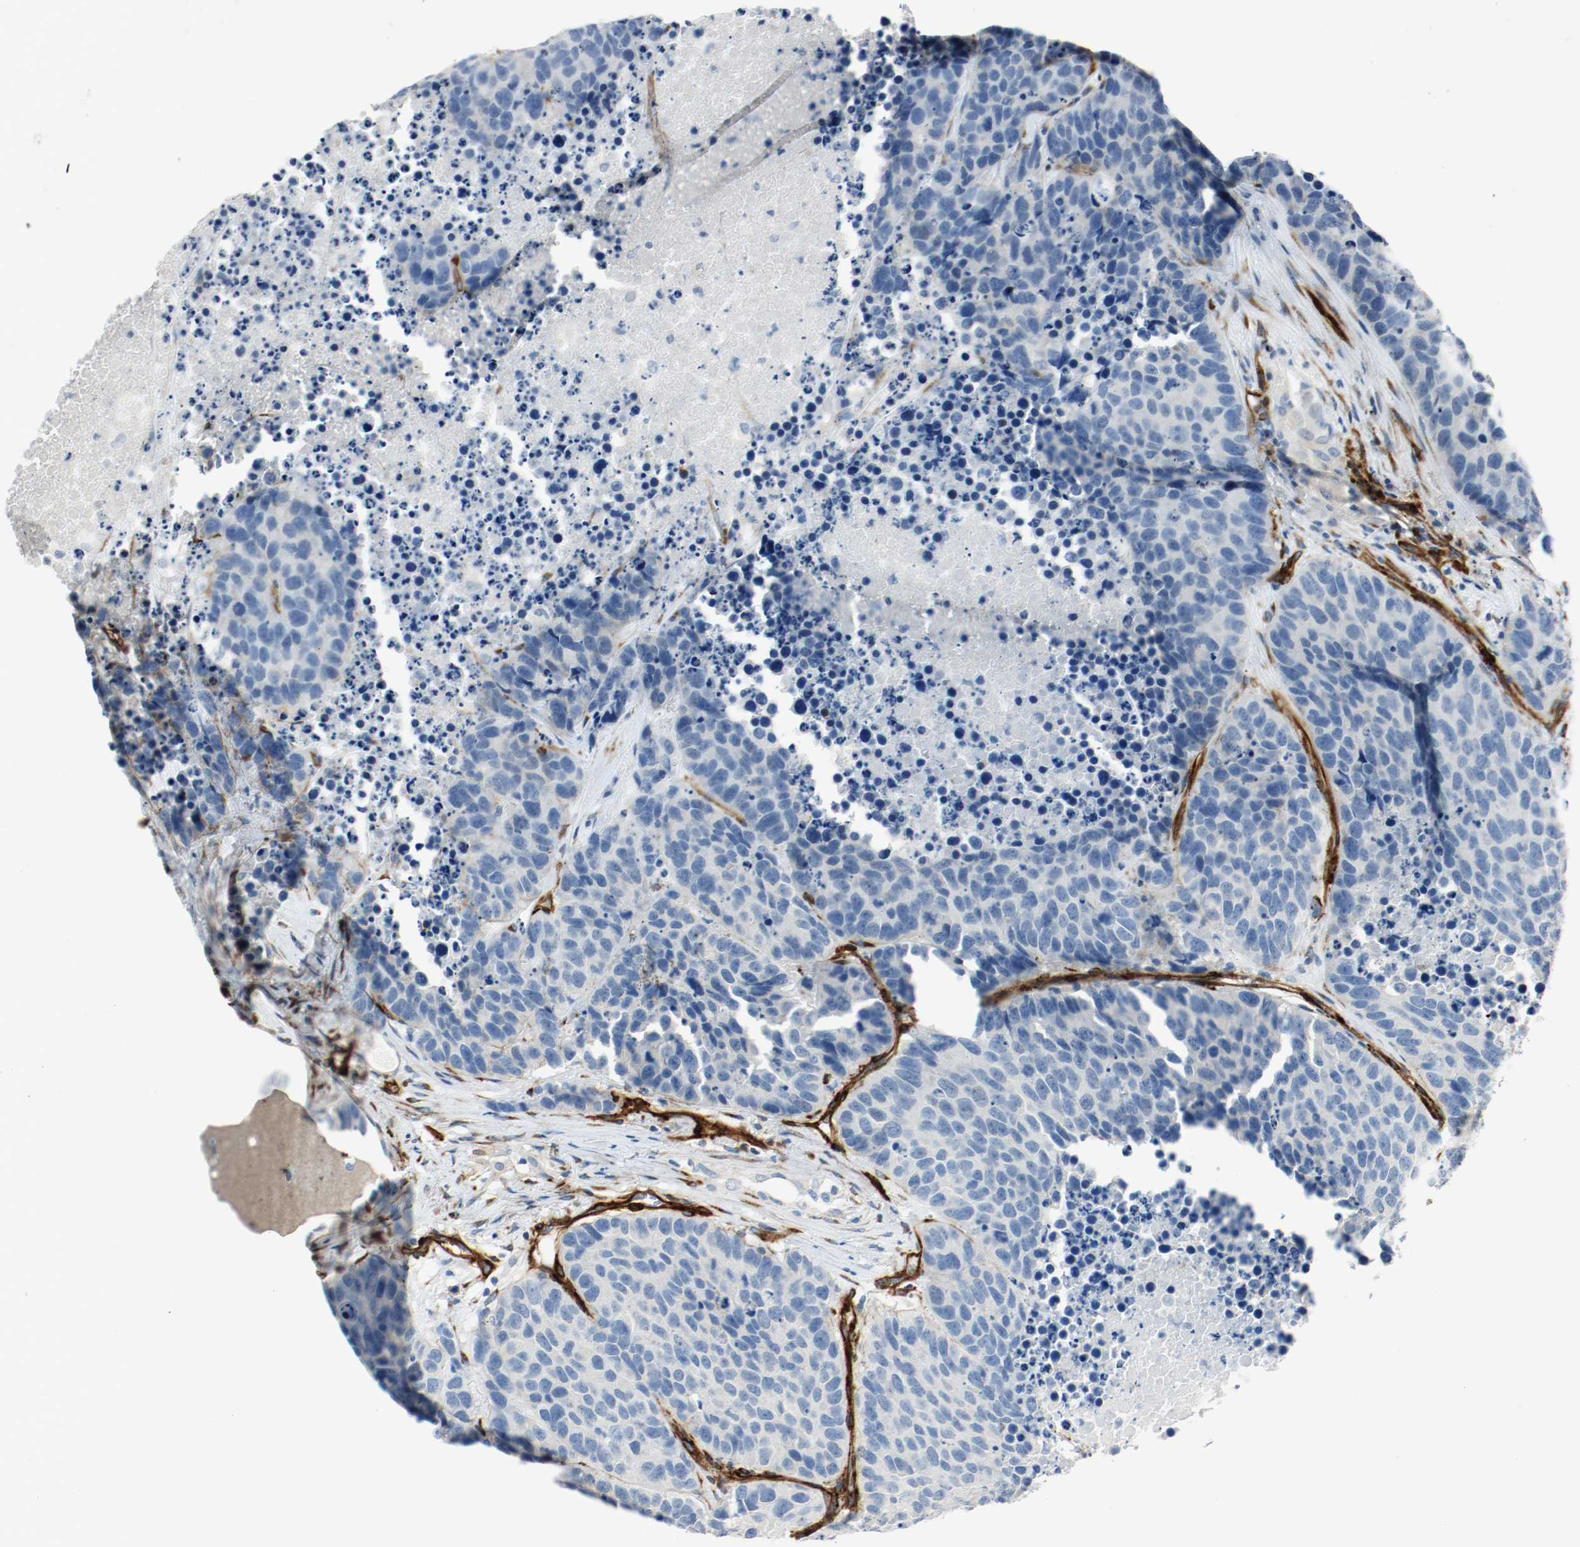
{"staining": {"intensity": "negative", "quantity": "none", "location": "none"}, "tissue": "carcinoid", "cell_type": "Tumor cells", "image_type": "cancer", "snomed": [{"axis": "morphology", "description": "Carcinoid, malignant, NOS"}, {"axis": "topography", "description": "Lung"}], "caption": "The immunohistochemistry image has no significant staining in tumor cells of carcinoid tissue.", "gene": "LAMB1", "patient": {"sex": "male", "age": 60}}